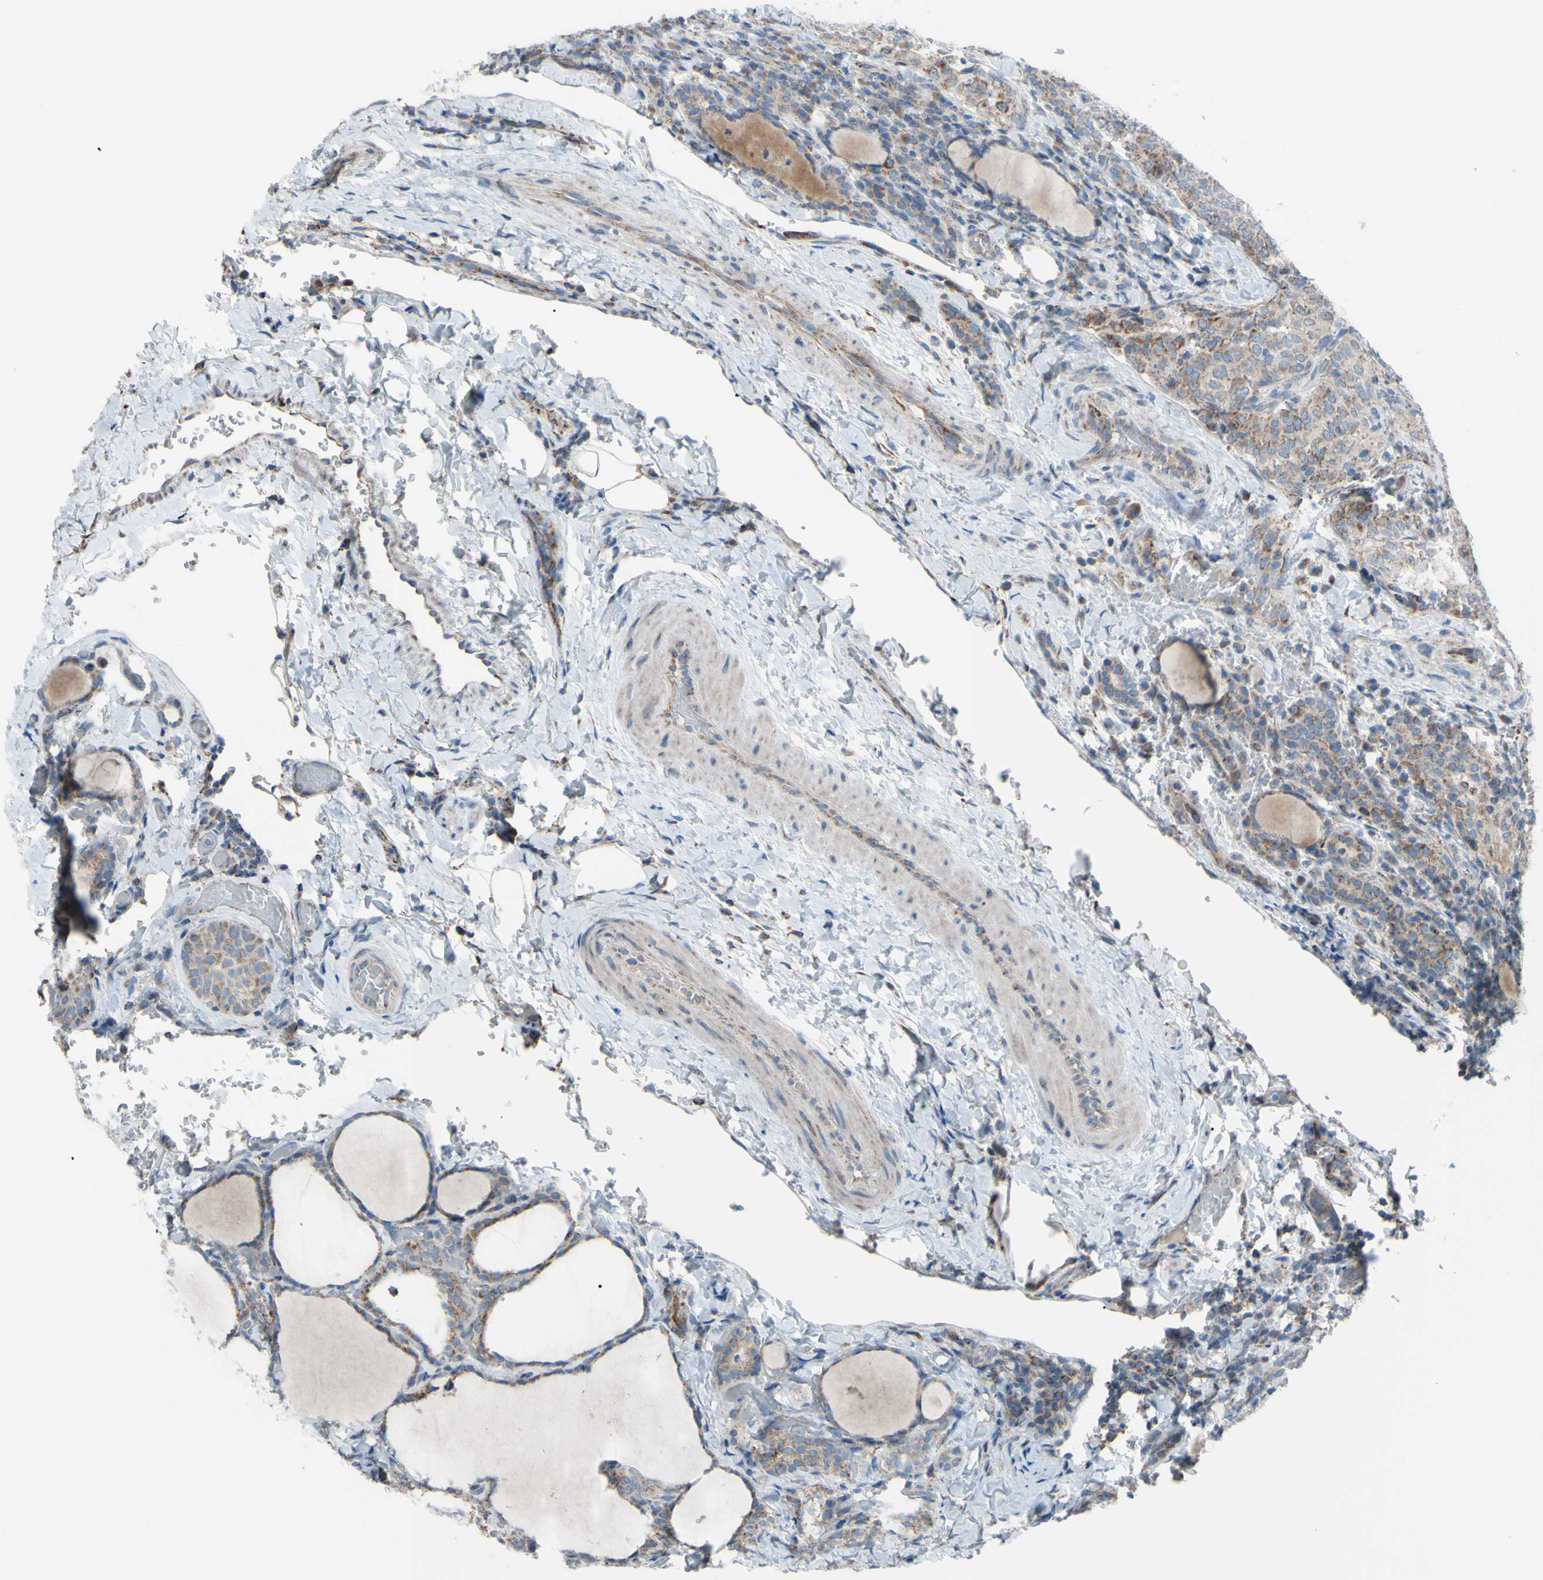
{"staining": {"intensity": "weak", "quantity": "25%-75%", "location": "cytoplasmic/membranous"}, "tissue": "thyroid cancer", "cell_type": "Tumor cells", "image_type": "cancer", "snomed": [{"axis": "morphology", "description": "Normal tissue, NOS"}, {"axis": "morphology", "description": "Papillary adenocarcinoma, NOS"}, {"axis": "topography", "description": "Thyroid gland"}], "caption": "Immunohistochemical staining of human thyroid cancer displays low levels of weak cytoplasmic/membranous protein staining in approximately 25%-75% of tumor cells. (Stains: DAB in brown, nuclei in blue, Microscopy: brightfield microscopy at high magnification).", "gene": "GLT8D1", "patient": {"sex": "female", "age": 30}}